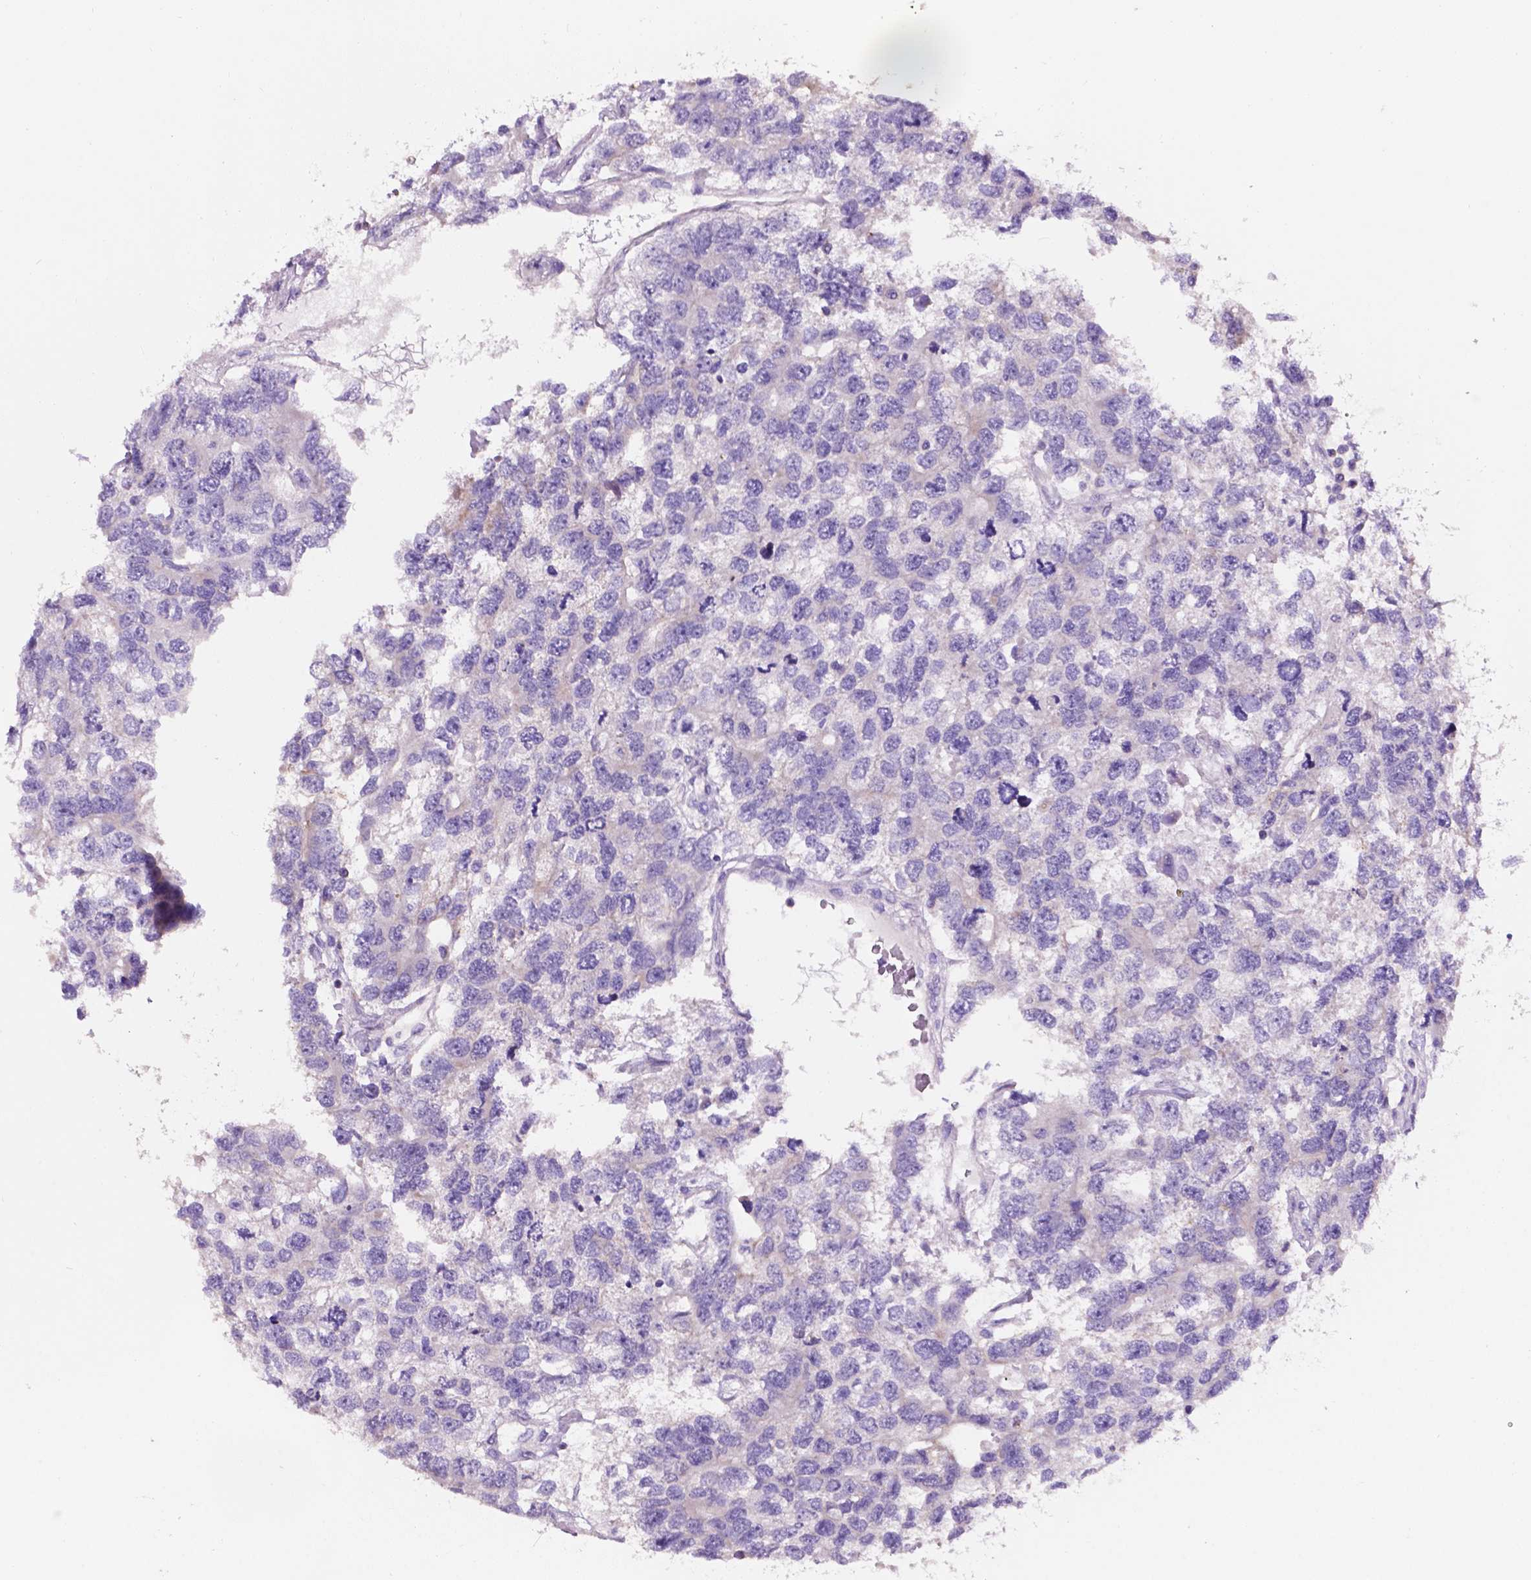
{"staining": {"intensity": "negative", "quantity": "none", "location": "none"}, "tissue": "testis cancer", "cell_type": "Tumor cells", "image_type": "cancer", "snomed": [{"axis": "morphology", "description": "Seminoma, NOS"}, {"axis": "topography", "description": "Testis"}], "caption": "Immunohistochemical staining of human testis cancer (seminoma) shows no significant staining in tumor cells.", "gene": "PLSCR1", "patient": {"sex": "male", "age": 52}}